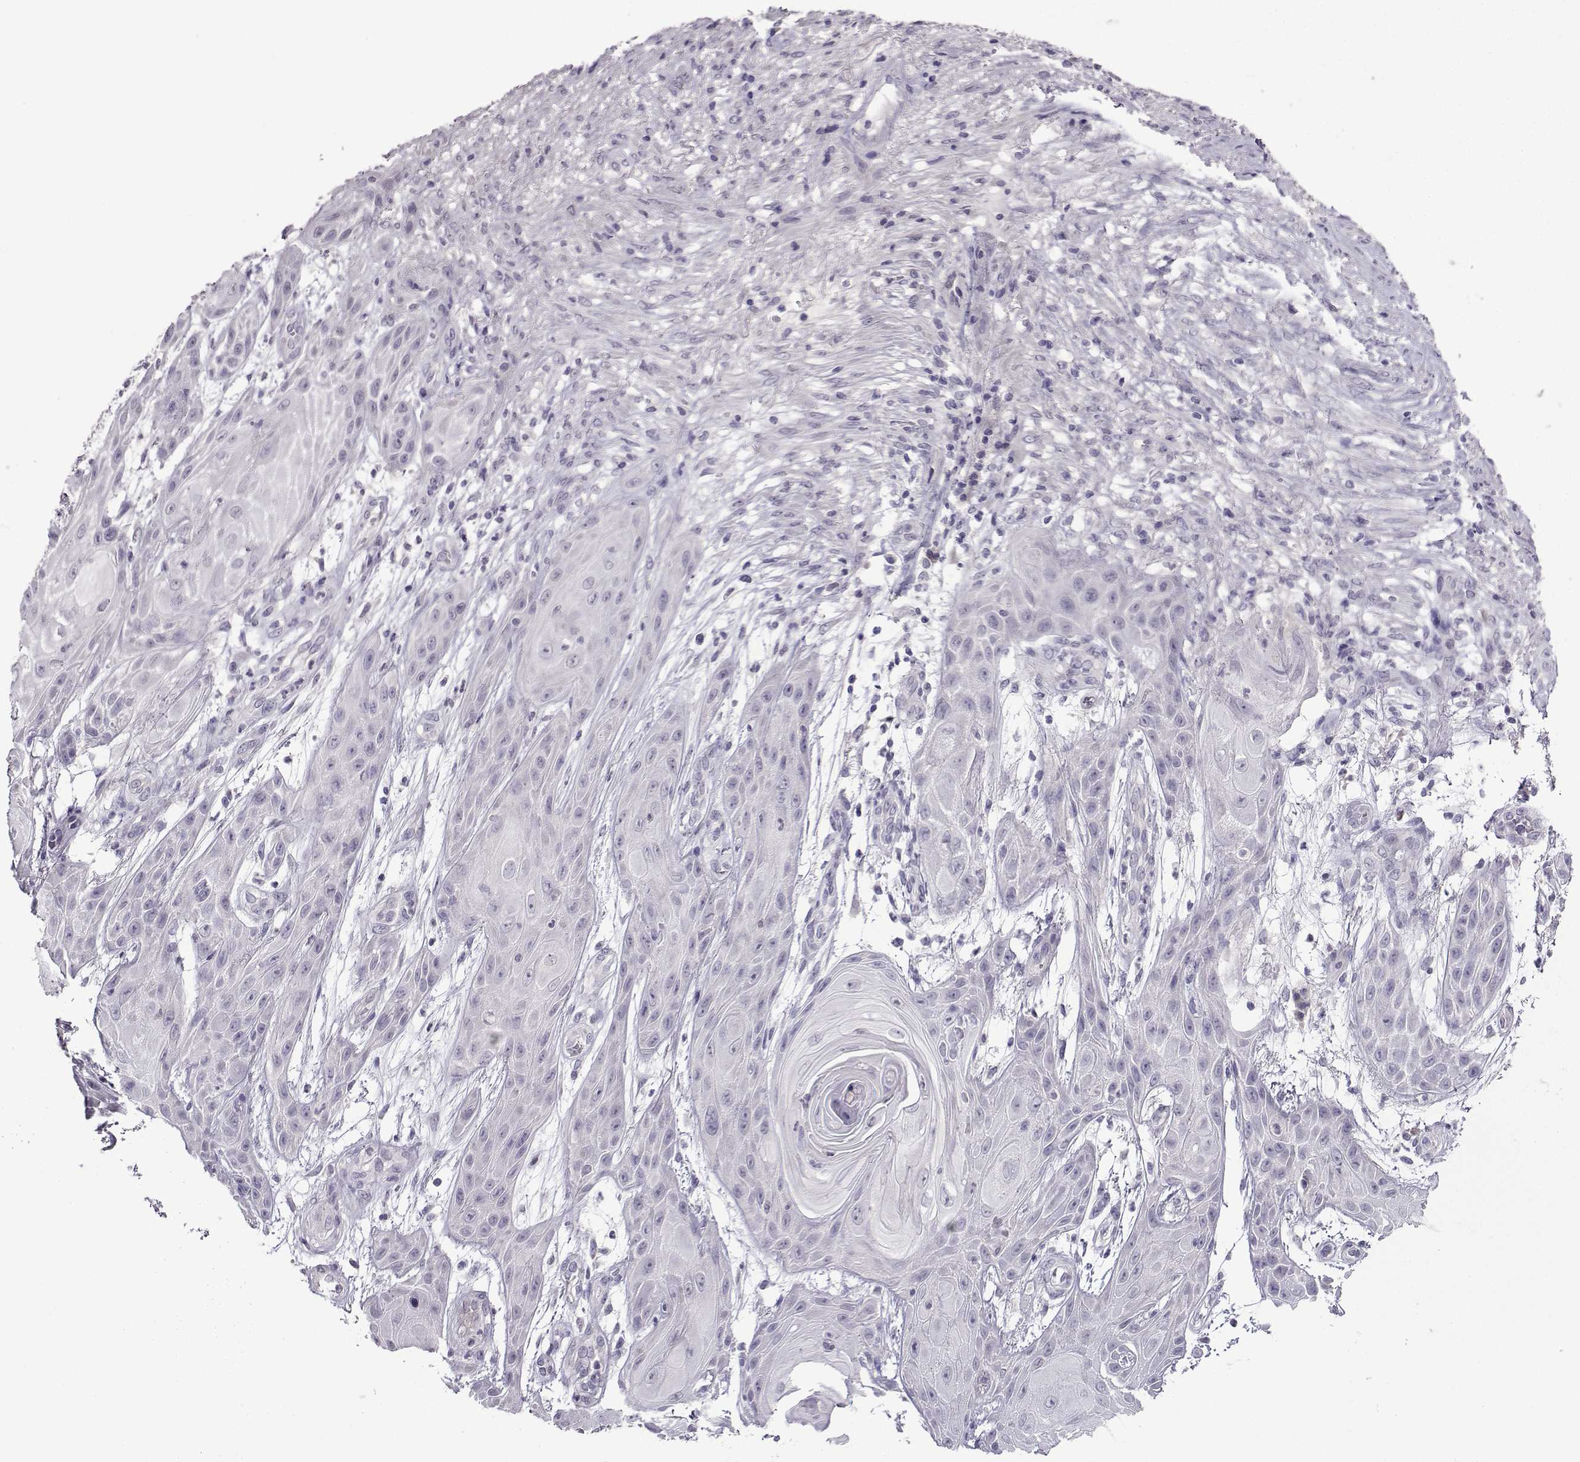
{"staining": {"intensity": "negative", "quantity": "none", "location": "none"}, "tissue": "skin cancer", "cell_type": "Tumor cells", "image_type": "cancer", "snomed": [{"axis": "morphology", "description": "Squamous cell carcinoma, NOS"}, {"axis": "topography", "description": "Skin"}], "caption": "DAB (3,3'-diaminobenzidine) immunohistochemical staining of human squamous cell carcinoma (skin) exhibits no significant expression in tumor cells.", "gene": "CRYBB1", "patient": {"sex": "male", "age": 62}}